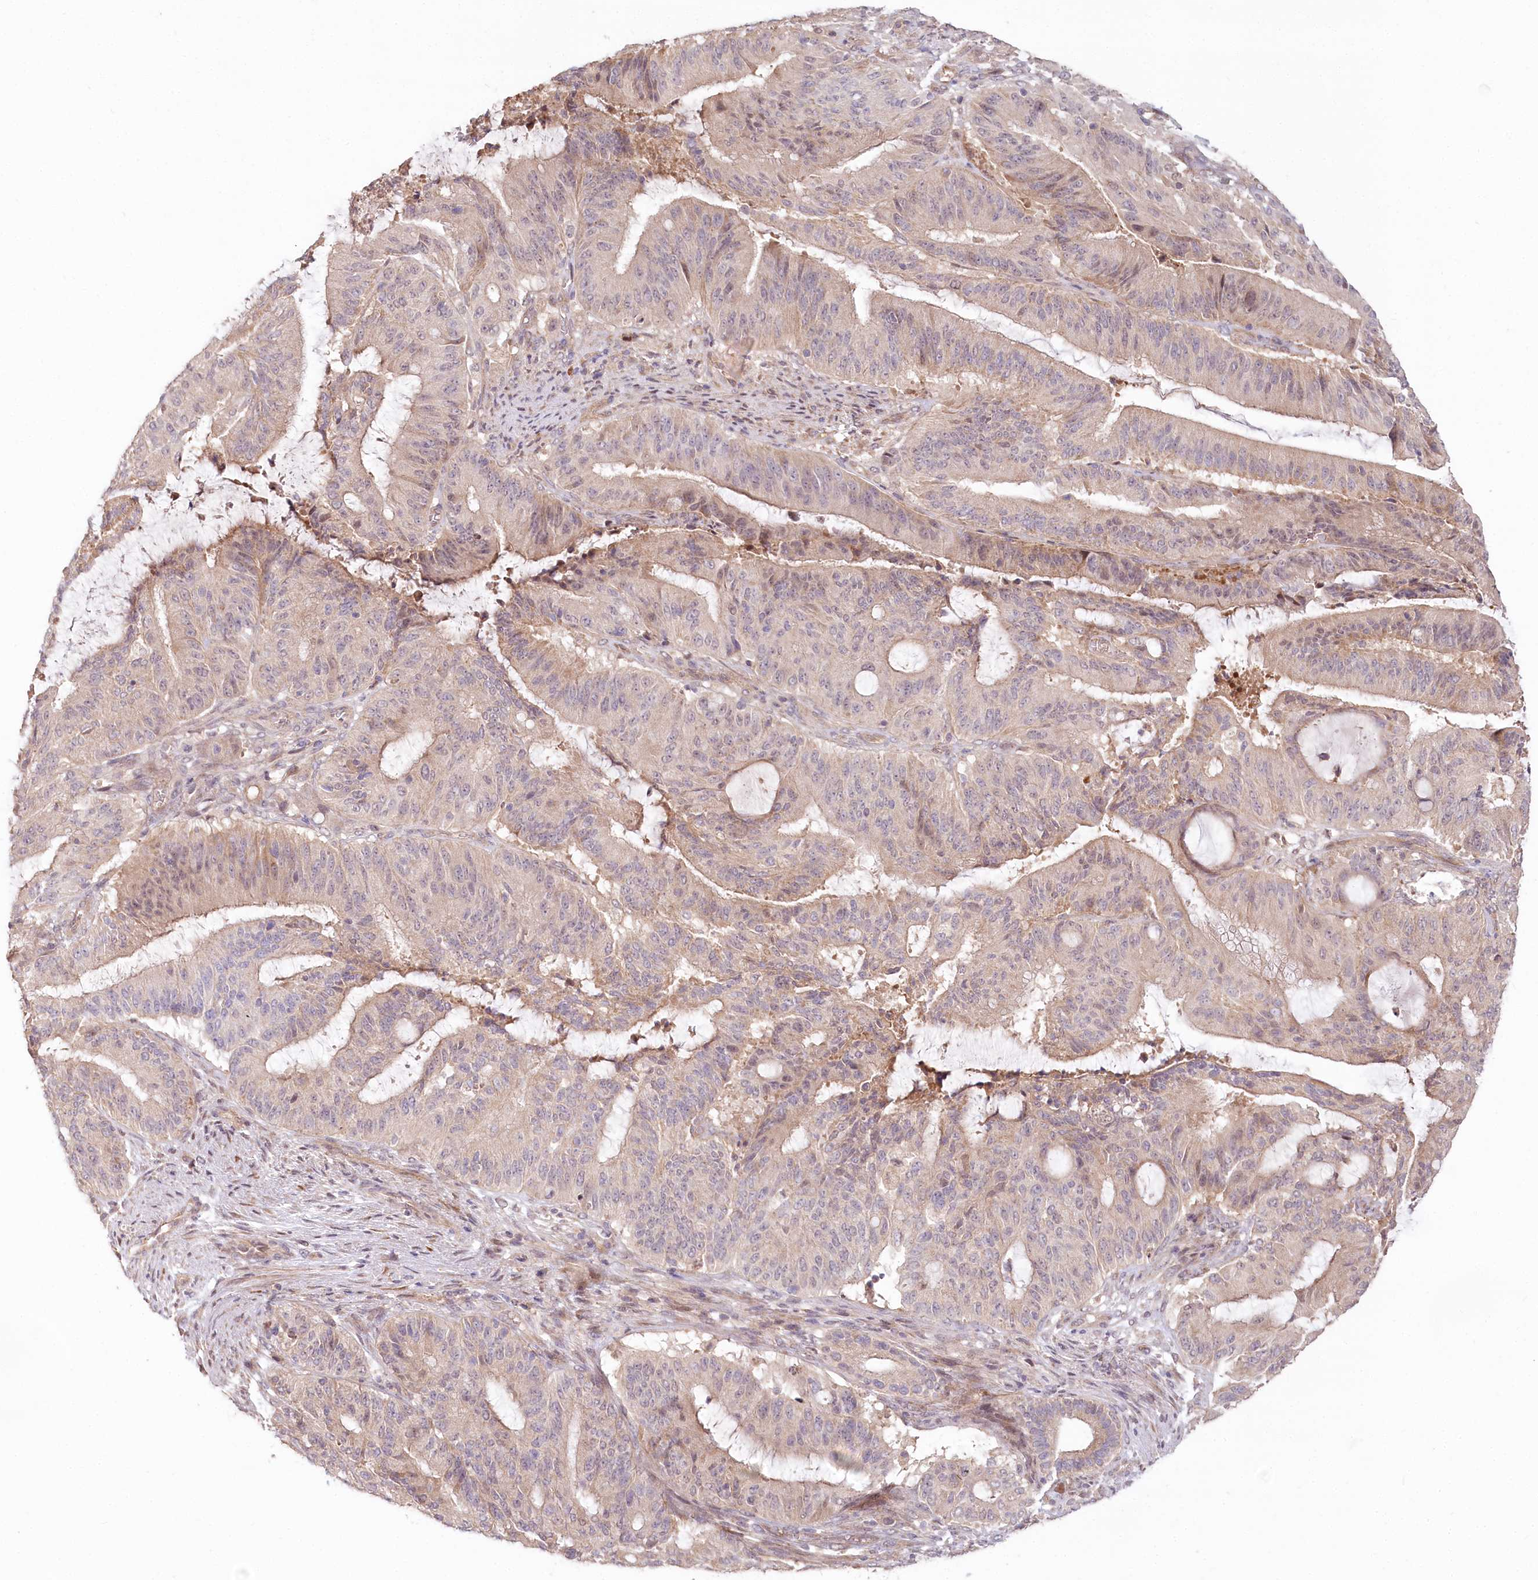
{"staining": {"intensity": "weak", "quantity": "25%-75%", "location": "cytoplasmic/membranous"}, "tissue": "liver cancer", "cell_type": "Tumor cells", "image_type": "cancer", "snomed": [{"axis": "morphology", "description": "Normal tissue, NOS"}, {"axis": "morphology", "description": "Cholangiocarcinoma"}, {"axis": "topography", "description": "Liver"}, {"axis": "topography", "description": "Peripheral nerve tissue"}], "caption": "Liver cancer tissue exhibits weak cytoplasmic/membranous expression in about 25%-75% of tumor cells", "gene": "CEP70", "patient": {"sex": "female", "age": 73}}